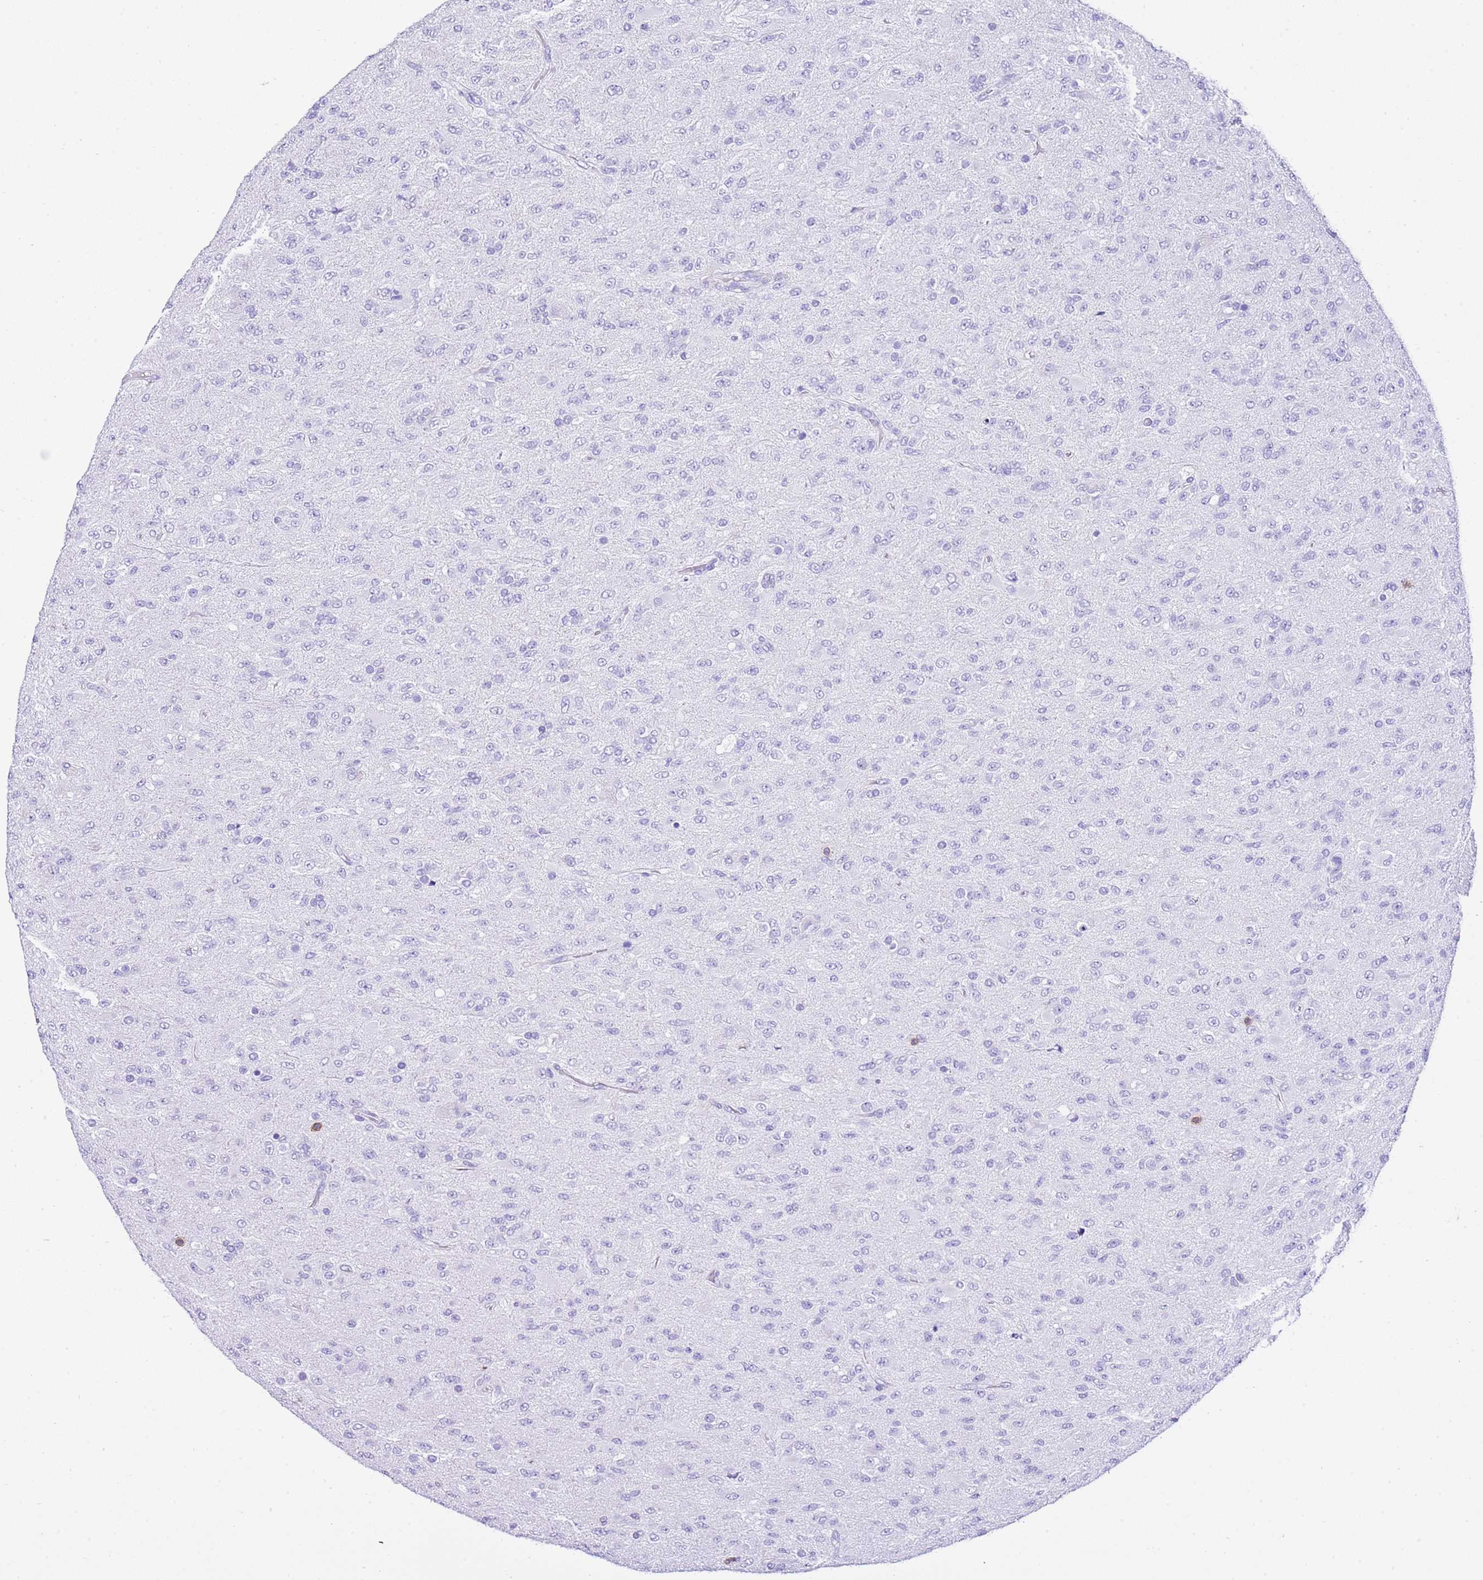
{"staining": {"intensity": "negative", "quantity": "none", "location": "none"}, "tissue": "glioma", "cell_type": "Tumor cells", "image_type": "cancer", "snomed": [{"axis": "morphology", "description": "Glioma, malignant, Low grade"}, {"axis": "topography", "description": "Brain"}], "caption": "A high-resolution photomicrograph shows immunohistochemistry staining of malignant low-grade glioma, which reveals no significant staining in tumor cells. (DAB IHC visualized using brightfield microscopy, high magnification).", "gene": "CNN2", "patient": {"sex": "male", "age": 65}}